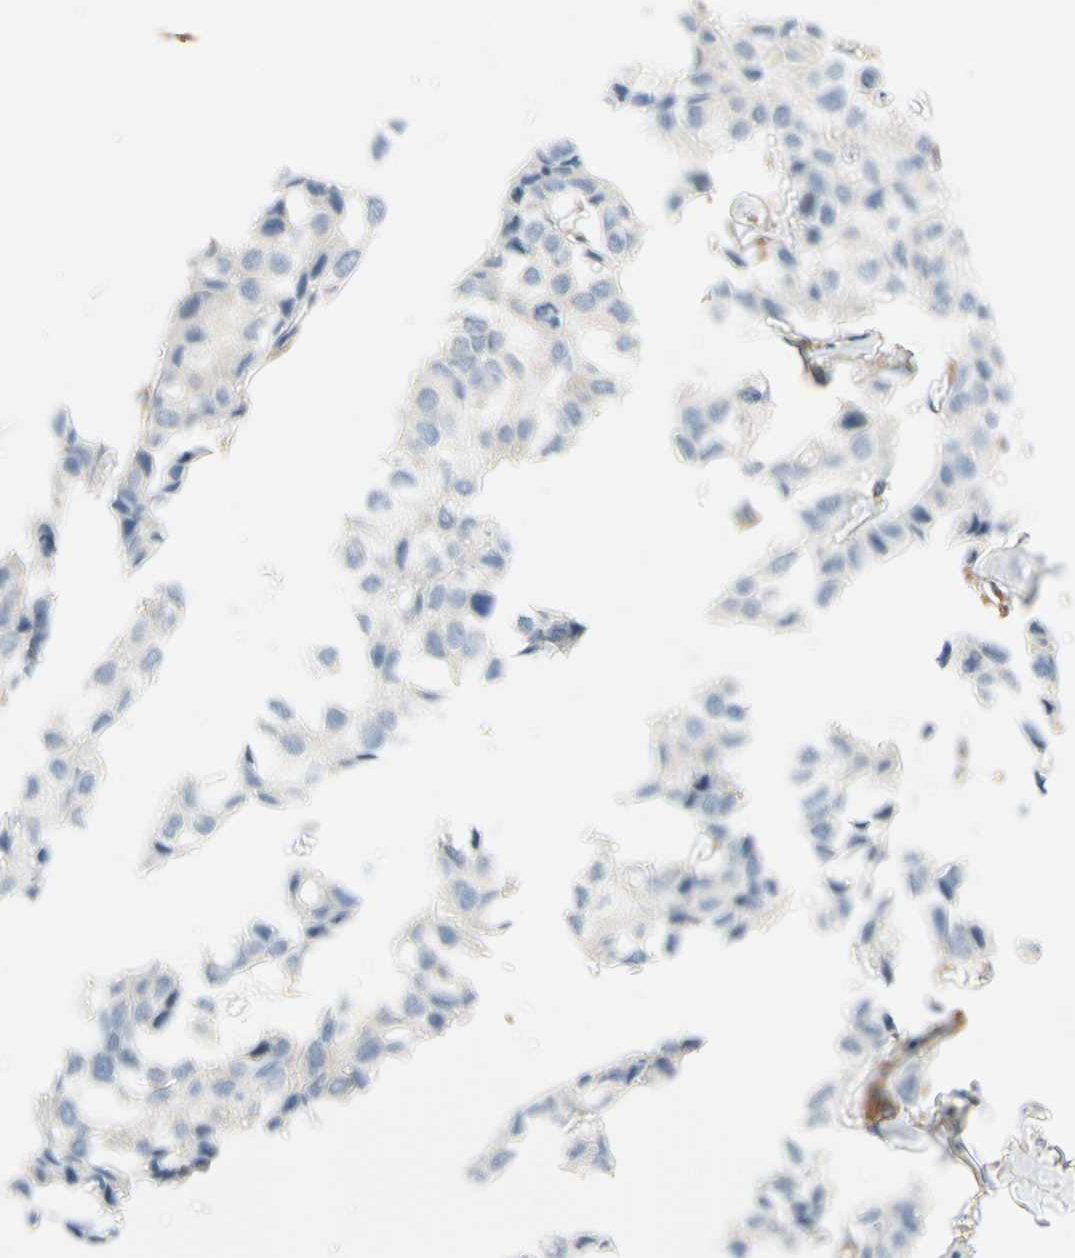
{"staining": {"intensity": "negative", "quantity": "none", "location": "none"}, "tissue": "breast cancer", "cell_type": "Tumor cells", "image_type": "cancer", "snomed": [{"axis": "morphology", "description": "Duct carcinoma"}, {"axis": "topography", "description": "Breast"}], "caption": "High magnification brightfield microscopy of breast cancer (intraductal carcinoma) stained with DAB (3,3'-diaminobenzidine) (brown) and counterstained with hematoxylin (blue): tumor cells show no significant positivity.", "gene": "ROCK1", "patient": {"sex": "female", "age": 80}}